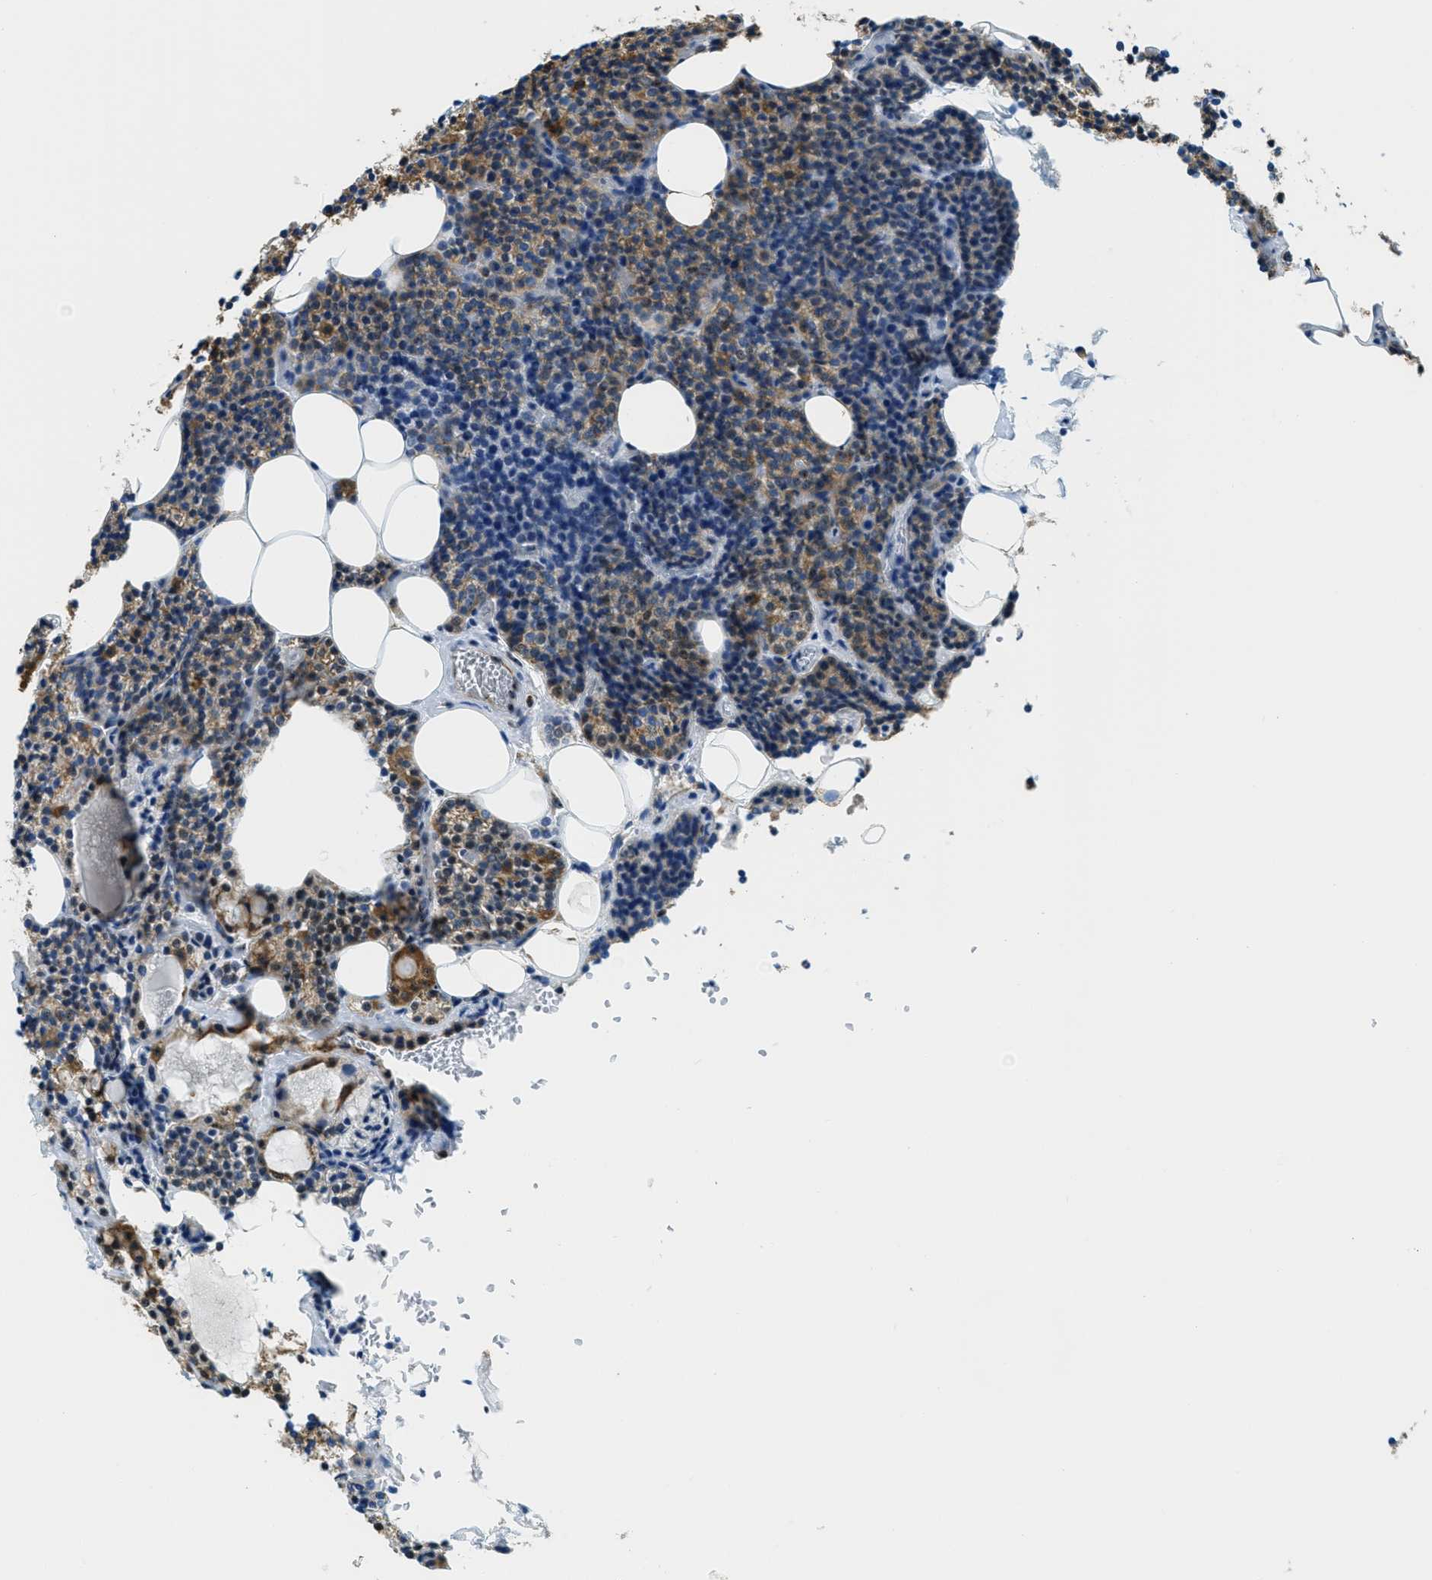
{"staining": {"intensity": "moderate", "quantity": ">75%", "location": "cytoplasmic/membranous,nuclear"}, "tissue": "parathyroid gland", "cell_type": "Glandular cells", "image_type": "normal", "snomed": [{"axis": "morphology", "description": "Normal tissue, NOS"}, {"axis": "morphology", "description": "Adenoma, NOS"}, {"axis": "topography", "description": "Parathyroid gland"}], "caption": "Benign parathyroid gland was stained to show a protein in brown. There is medium levels of moderate cytoplasmic/membranous,nuclear expression in about >75% of glandular cells. (Brightfield microscopy of DAB IHC at high magnification).", "gene": "SP100", "patient": {"sex": "female", "age": 54}}